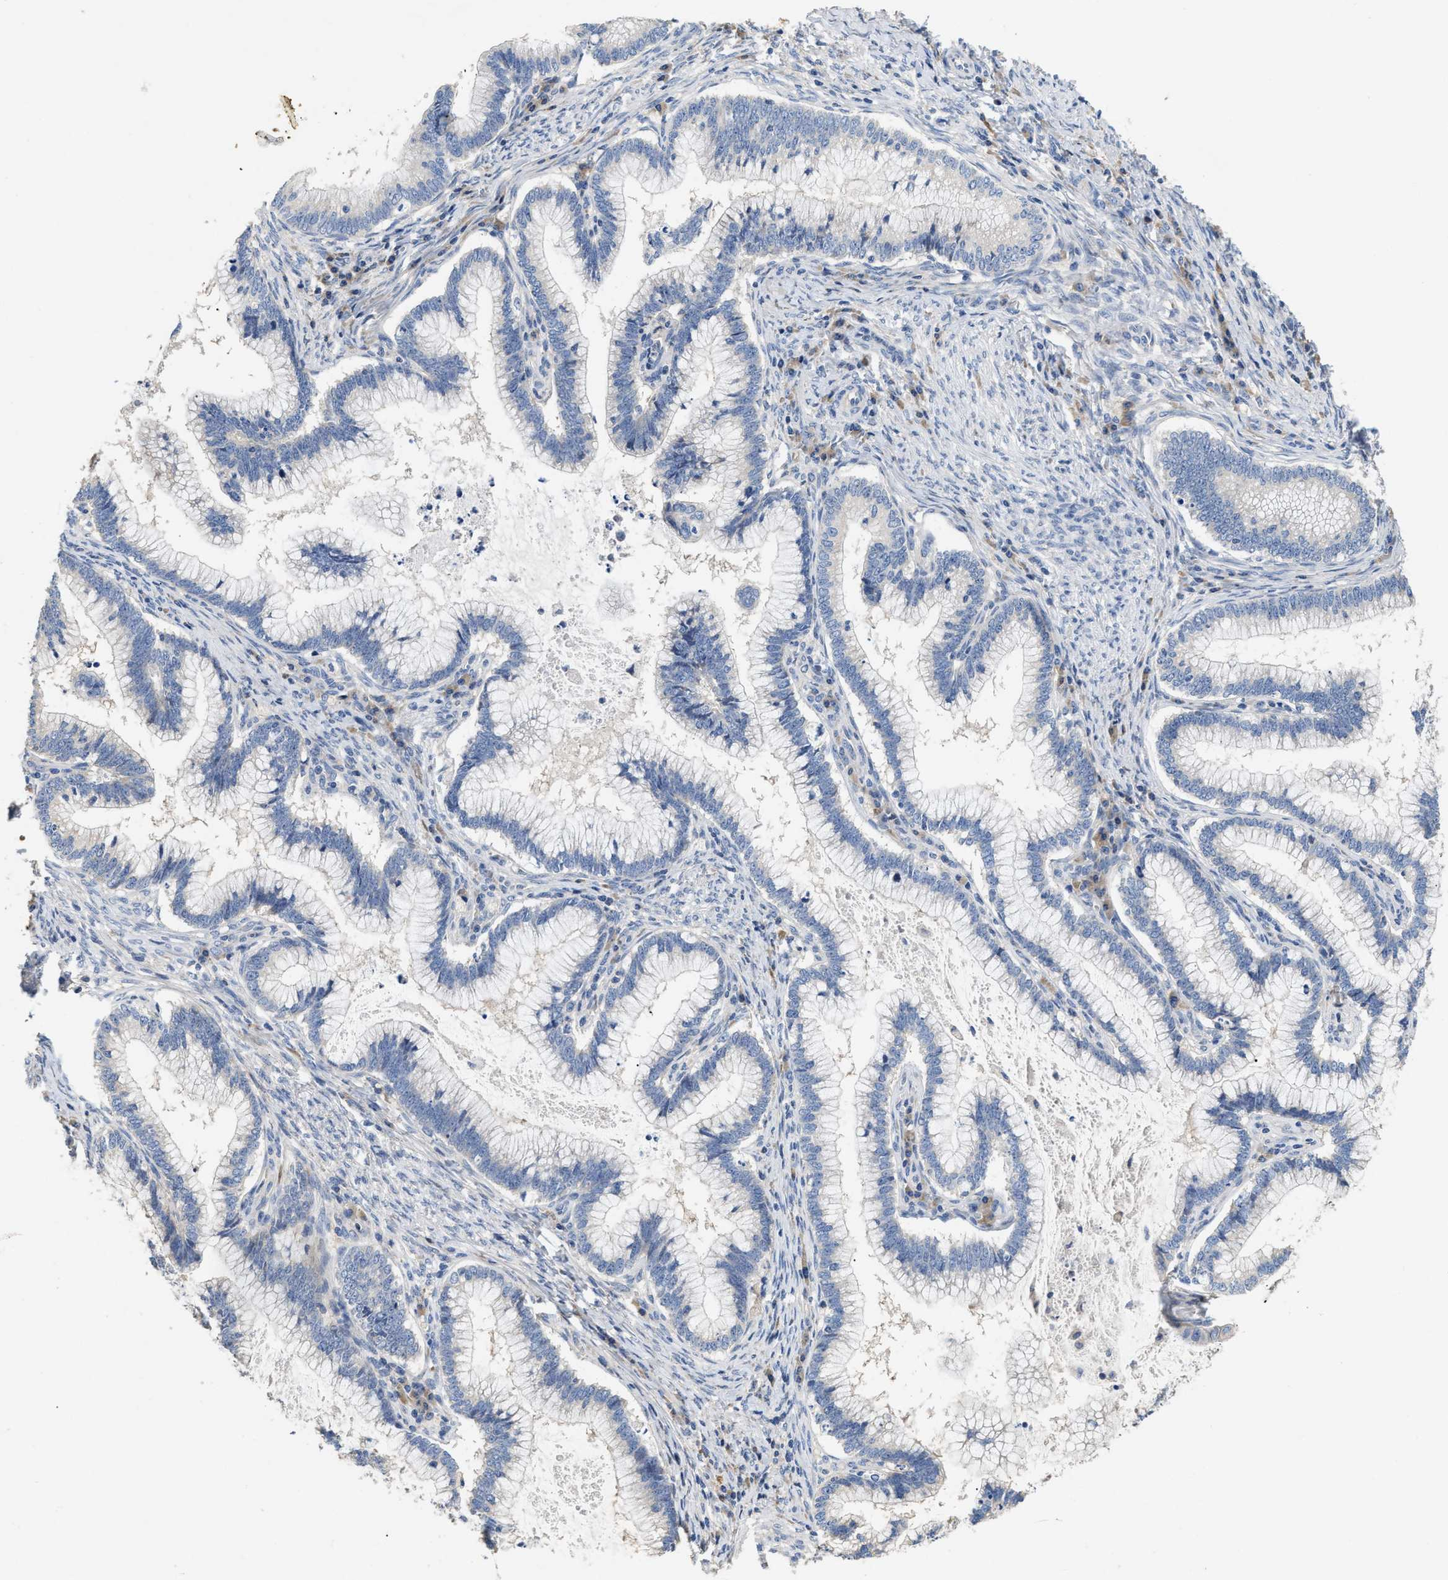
{"staining": {"intensity": "negative", "quantity": "none", "location": "none"}, "tissue": "cervical cancer", "cell_type": "Tumor cells", "image_type": "cancer", "snomed": [{"axis": "morphology", "description": "Adenocarcinoma, NOS"}, {"axis": "topography", "description": "Cervix"}], "caption": "Adenocarcinoma (cervical) stained for a protein using immunohistochemistry demonstrates no expression tumor cells.", "gene": "IL17RC", "patient": {"sex": "female", "age": 36}}